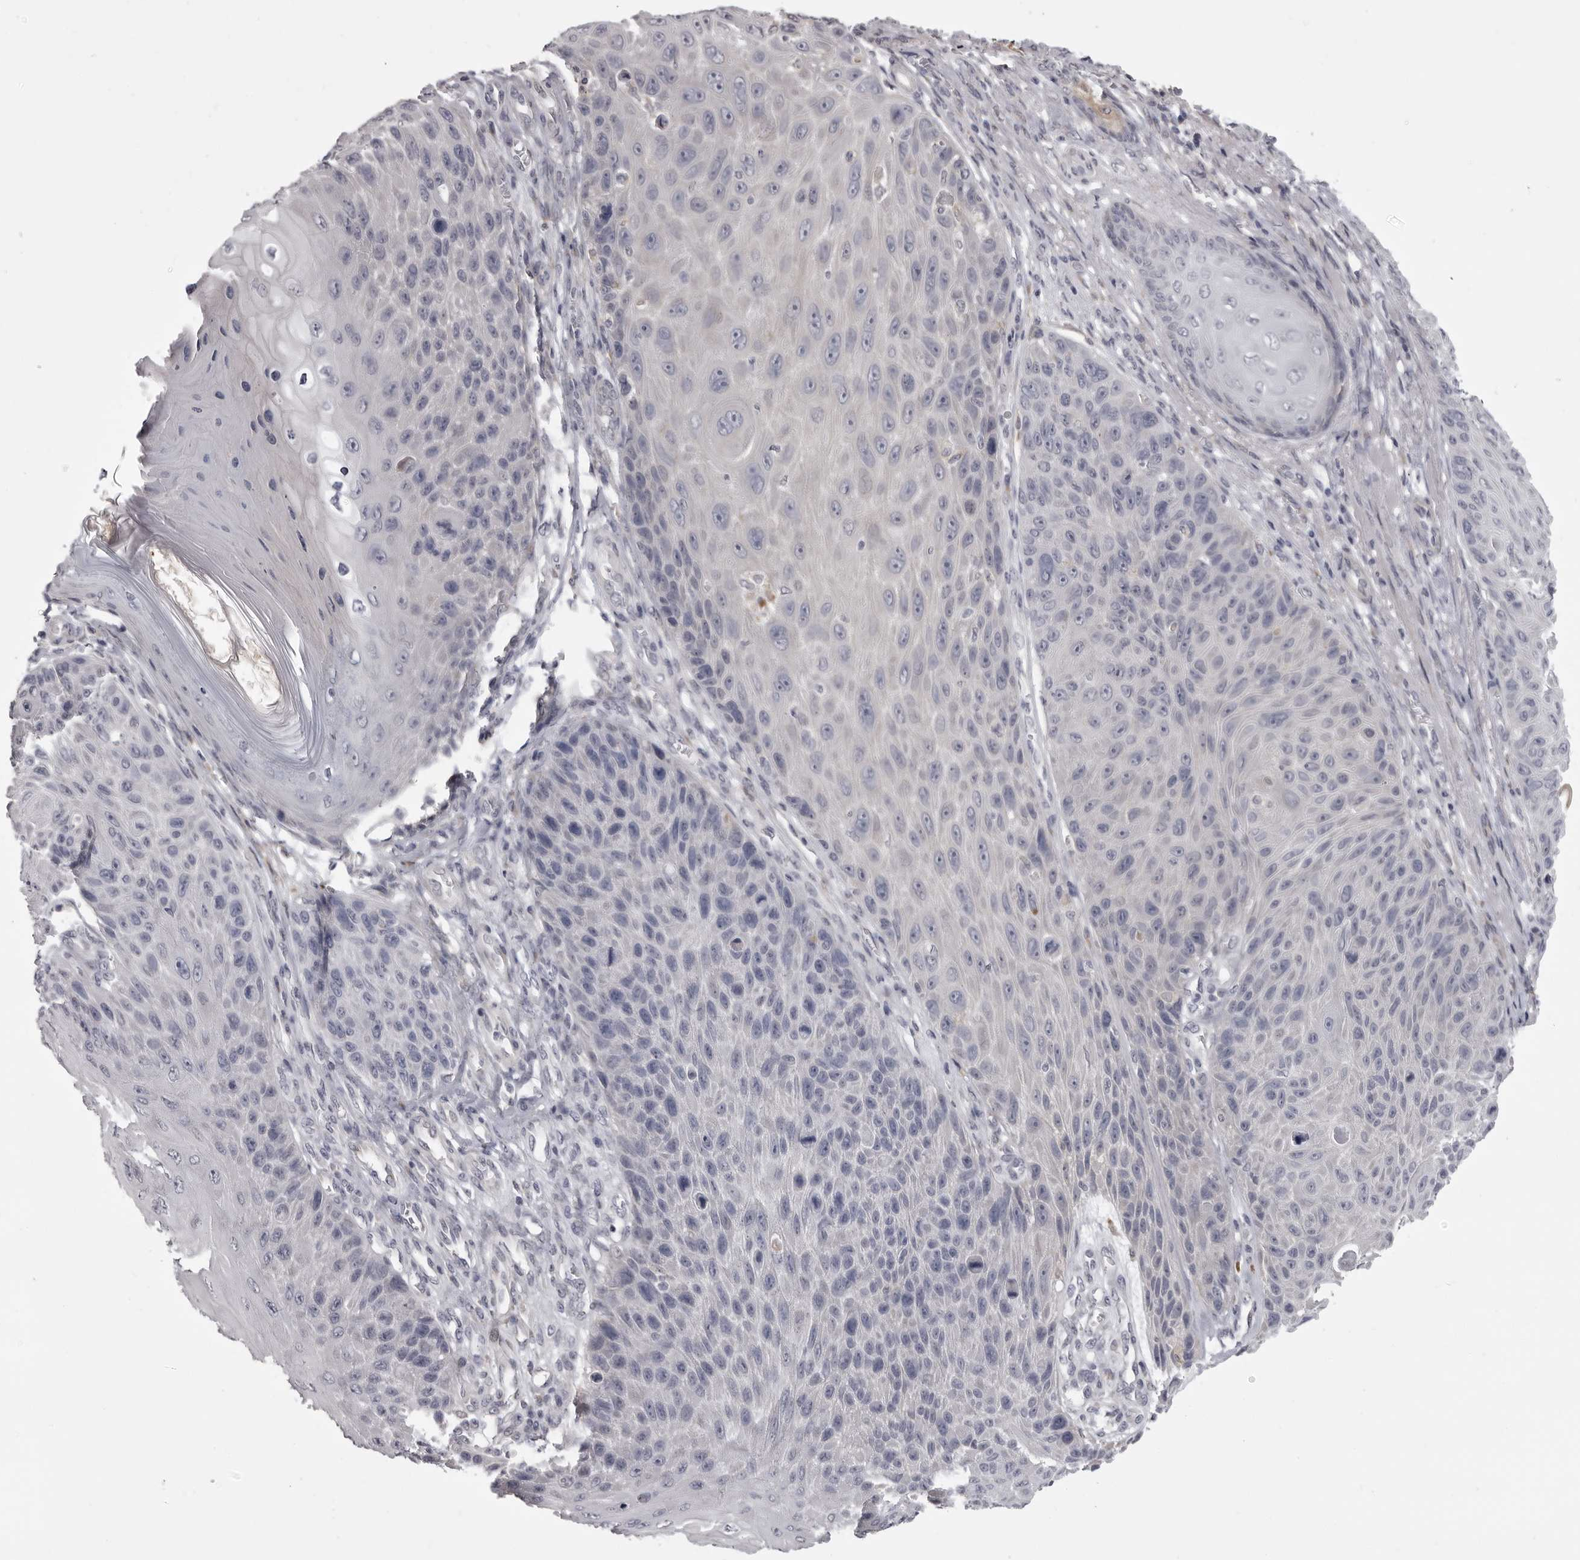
{"staining": {"intensity": "negative", "quantity": "none", "location": "none"}, "tissue": "skin cancer", "cell_type": "Tumor cells", "image_type": "cancer", "snomed": [{"axis": "morphology", "description": "Squamous cell carcinoma, NOS"}, {"axis": "topography", "description": "Skin"}], "caption": "Protein analysis of skin squamous cell carcinoma demonstrates no significant staining in tumor cells.", "gene": "NCEH1", "patient": {"sex": "female", "age": 88}}